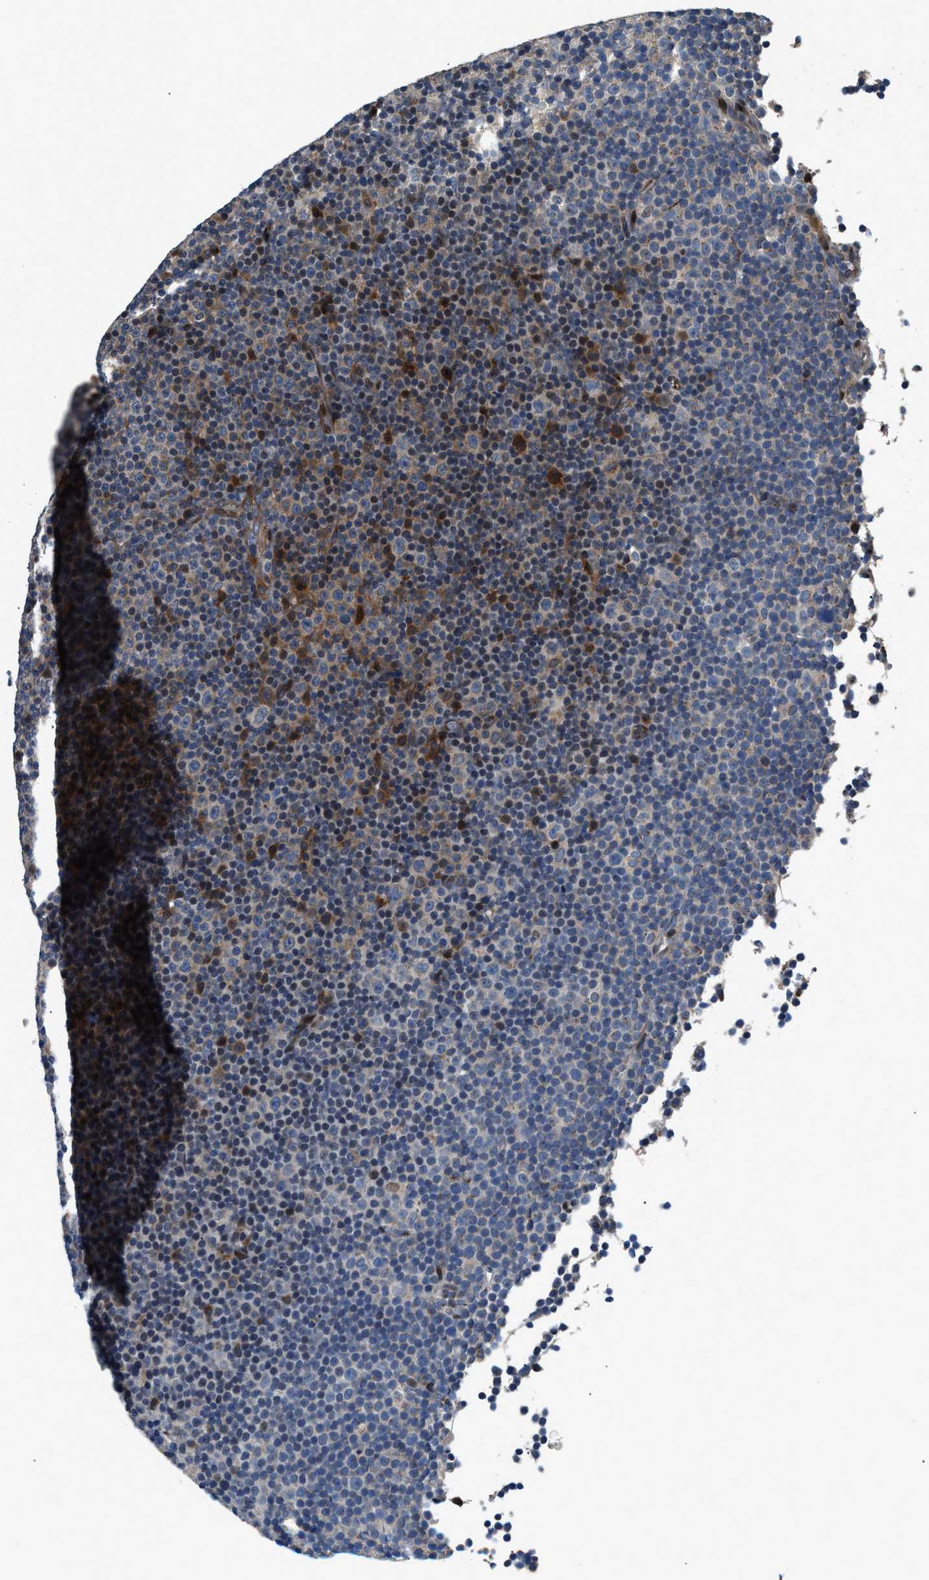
{"staining": {"intensity": "weak", "quantity": ">75%", "location": "cytoplasmic/membranous"}, "tissue": "lymphoma", "cell_type": "Tumor cells", "image_type": "cancer", "snomed": [{"axis": "morphology", "description": "Malignant lymphoma, non-Hodgkin's type, Low grade"}, {"axis": "topography", "description": "Lymph node"}], "caption": "Tumor cells display low levels of weak cytoplasmic/membranous expression in about >75% of cells in malignant lymphoma, non-Hodgkin's type (low-grade). The protein is shown in brown color, while the nuclei are stained blue.", "gene": "FUT8", "patient": {"sex": "female", "age": 67}}